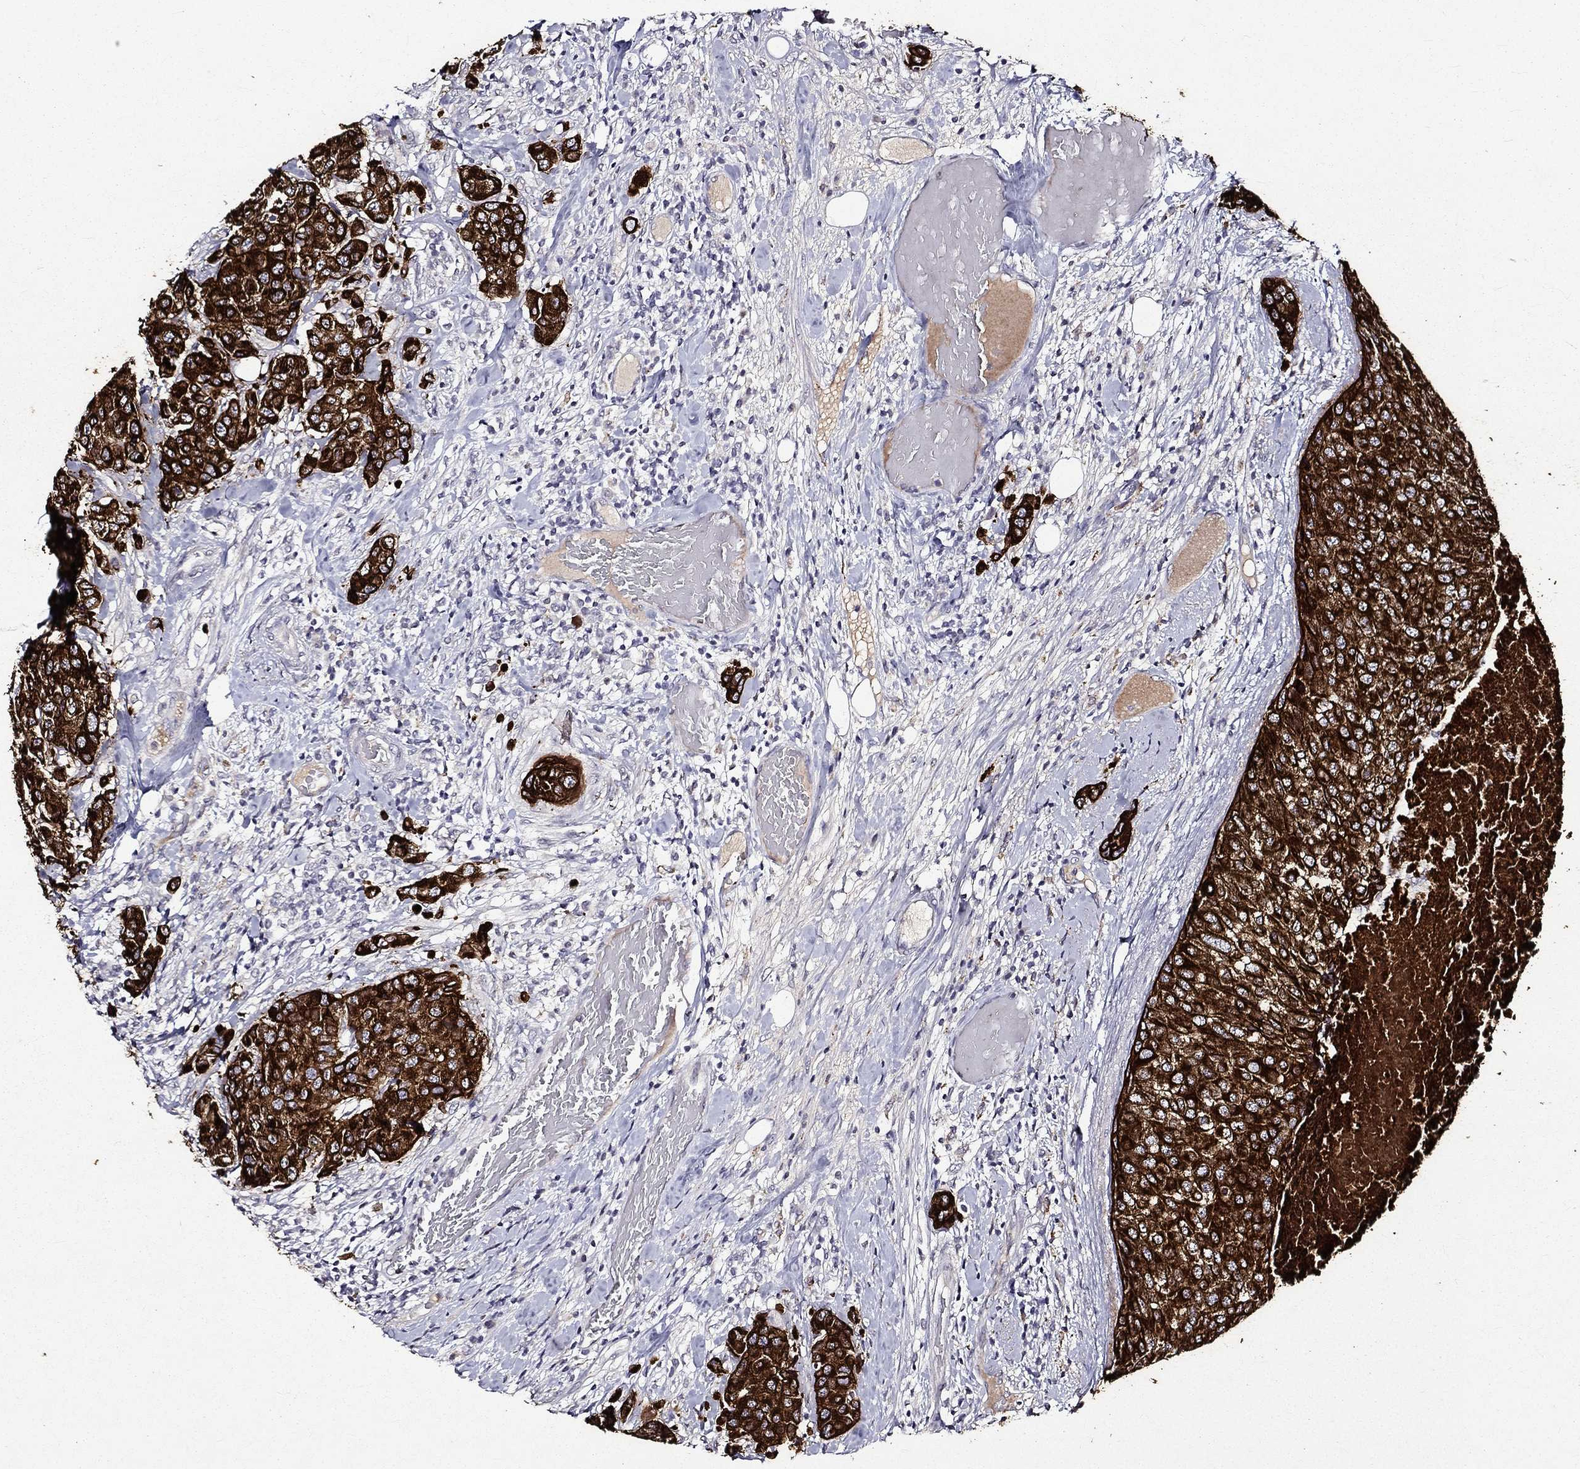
{"staining": {"intensity": "strong", "quantity": ">75%", "location": "cytoplasmic/membranous"}, "tissue": "breast cancer", "cell_type": "Tumor cells", "image_type": "cancer", "snomed": [{"axis": "morphology", "description": "Lobular carcinoma"}, {"axis": "topography", "description": "Breast"}], "caption": "Strong cytoplasmic/membranous positivity for a protein is seen in about >75% of tumor cells of breast cancer using IHC.", "gene": "KRT7", "patient": {"sex": "female", "age": 59}}